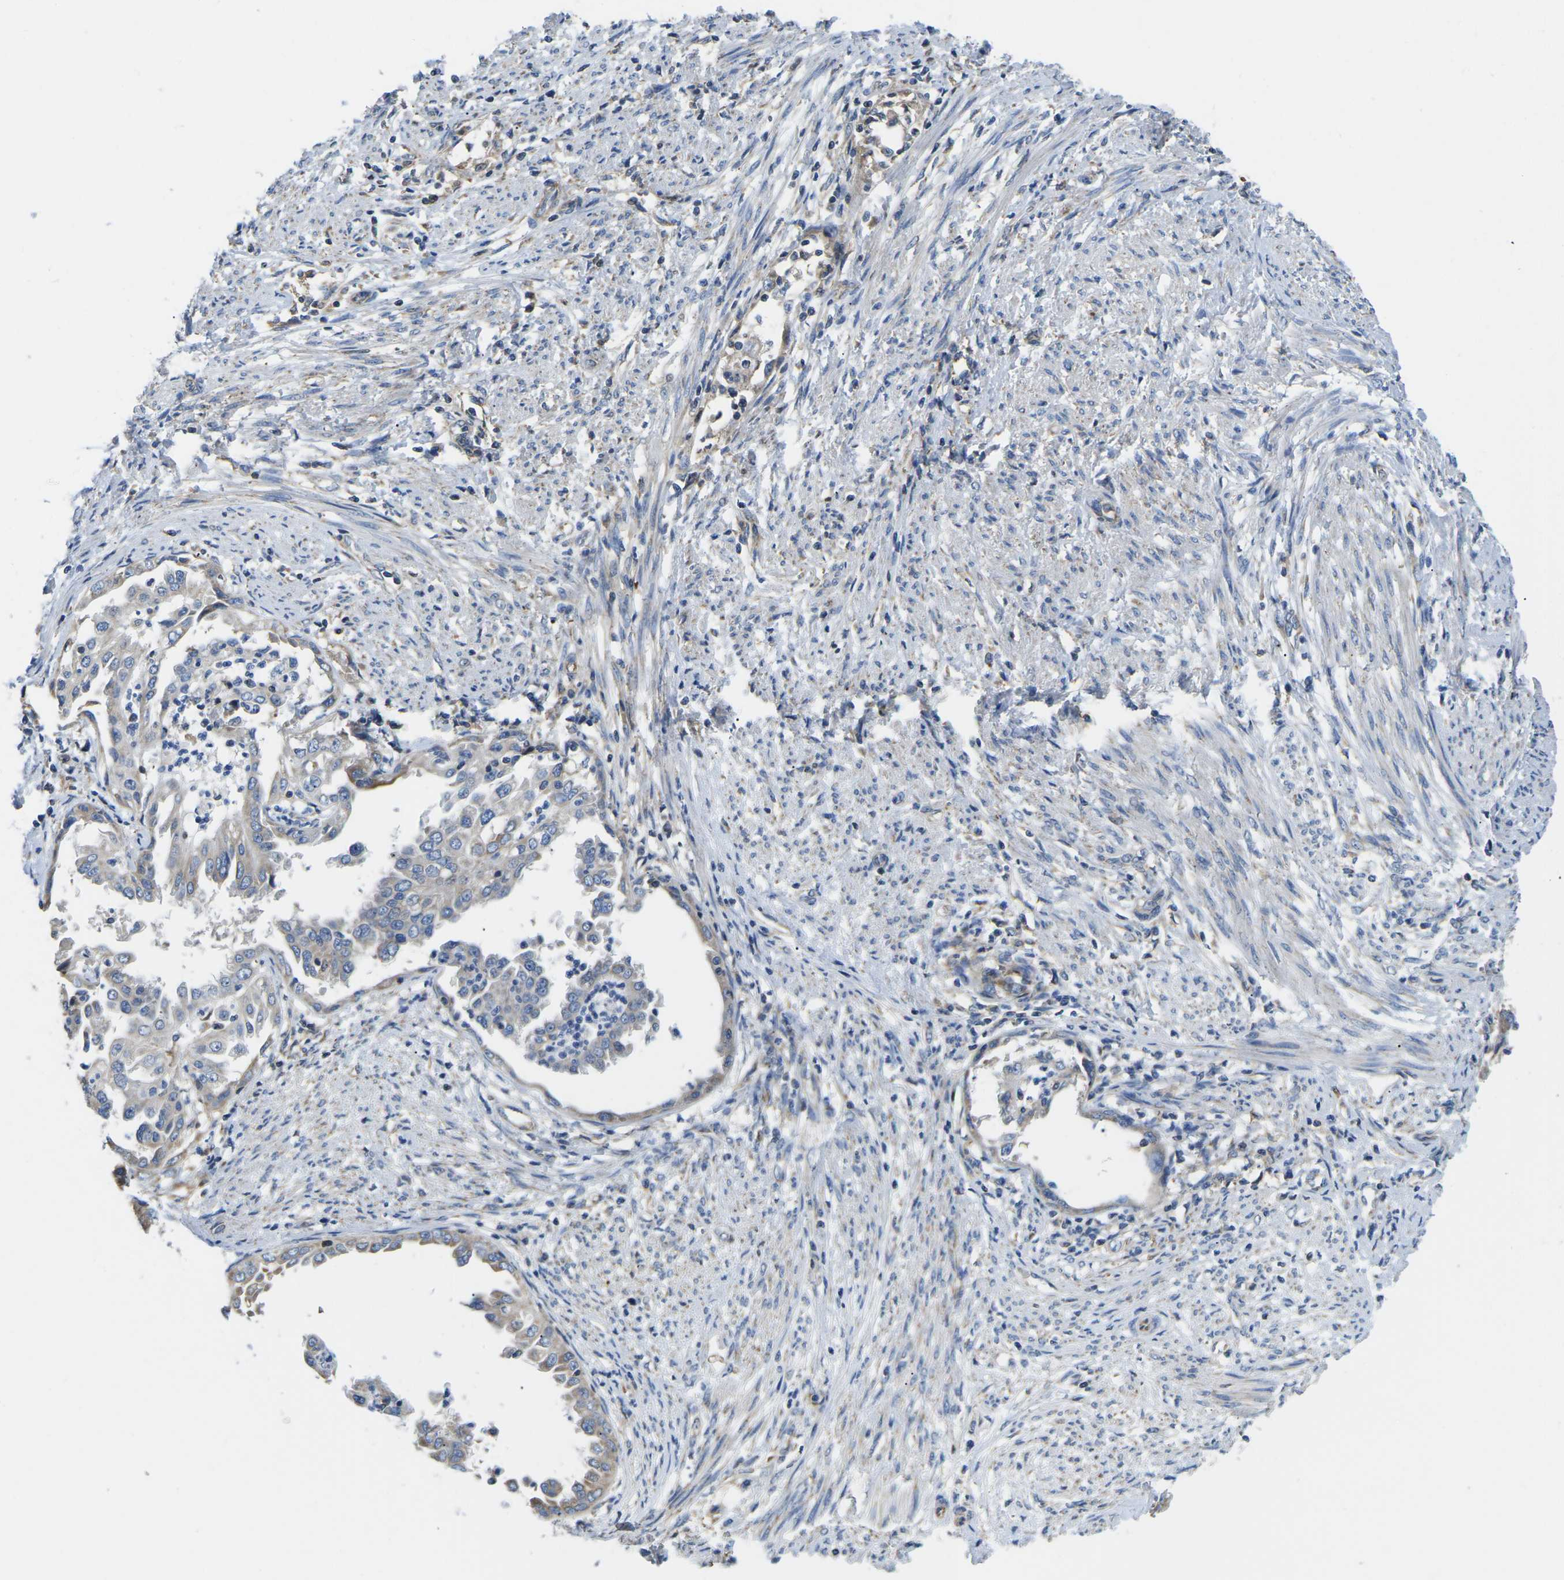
{"staining": {"intensity": "weak", "quantity": ">75%", "location": "cytoplasmic/membranous"}, "tissue": "endometrial cancer", "cell_type": "Tumor cells", "image_type": "cancer", "snomed": [{"axis": "morphology", "description": "Adenocarcinoma, NOS"}, {"axis": "topography", "description": "Endometrium"}], "caption": "Immunohistochemistry (IHC) photomicrograph of neoplastic tissue: human endometrial adenocarcinoma stained using immunohistochemistry shows low levels of weak protein expression localized specifically in the cytoplasmic/membranous of tumor cells, appearing as a cytoplasmic/membranous brown color.", "gene": "TMEFF2", "patient": {"sex": "female", "age": 85}}